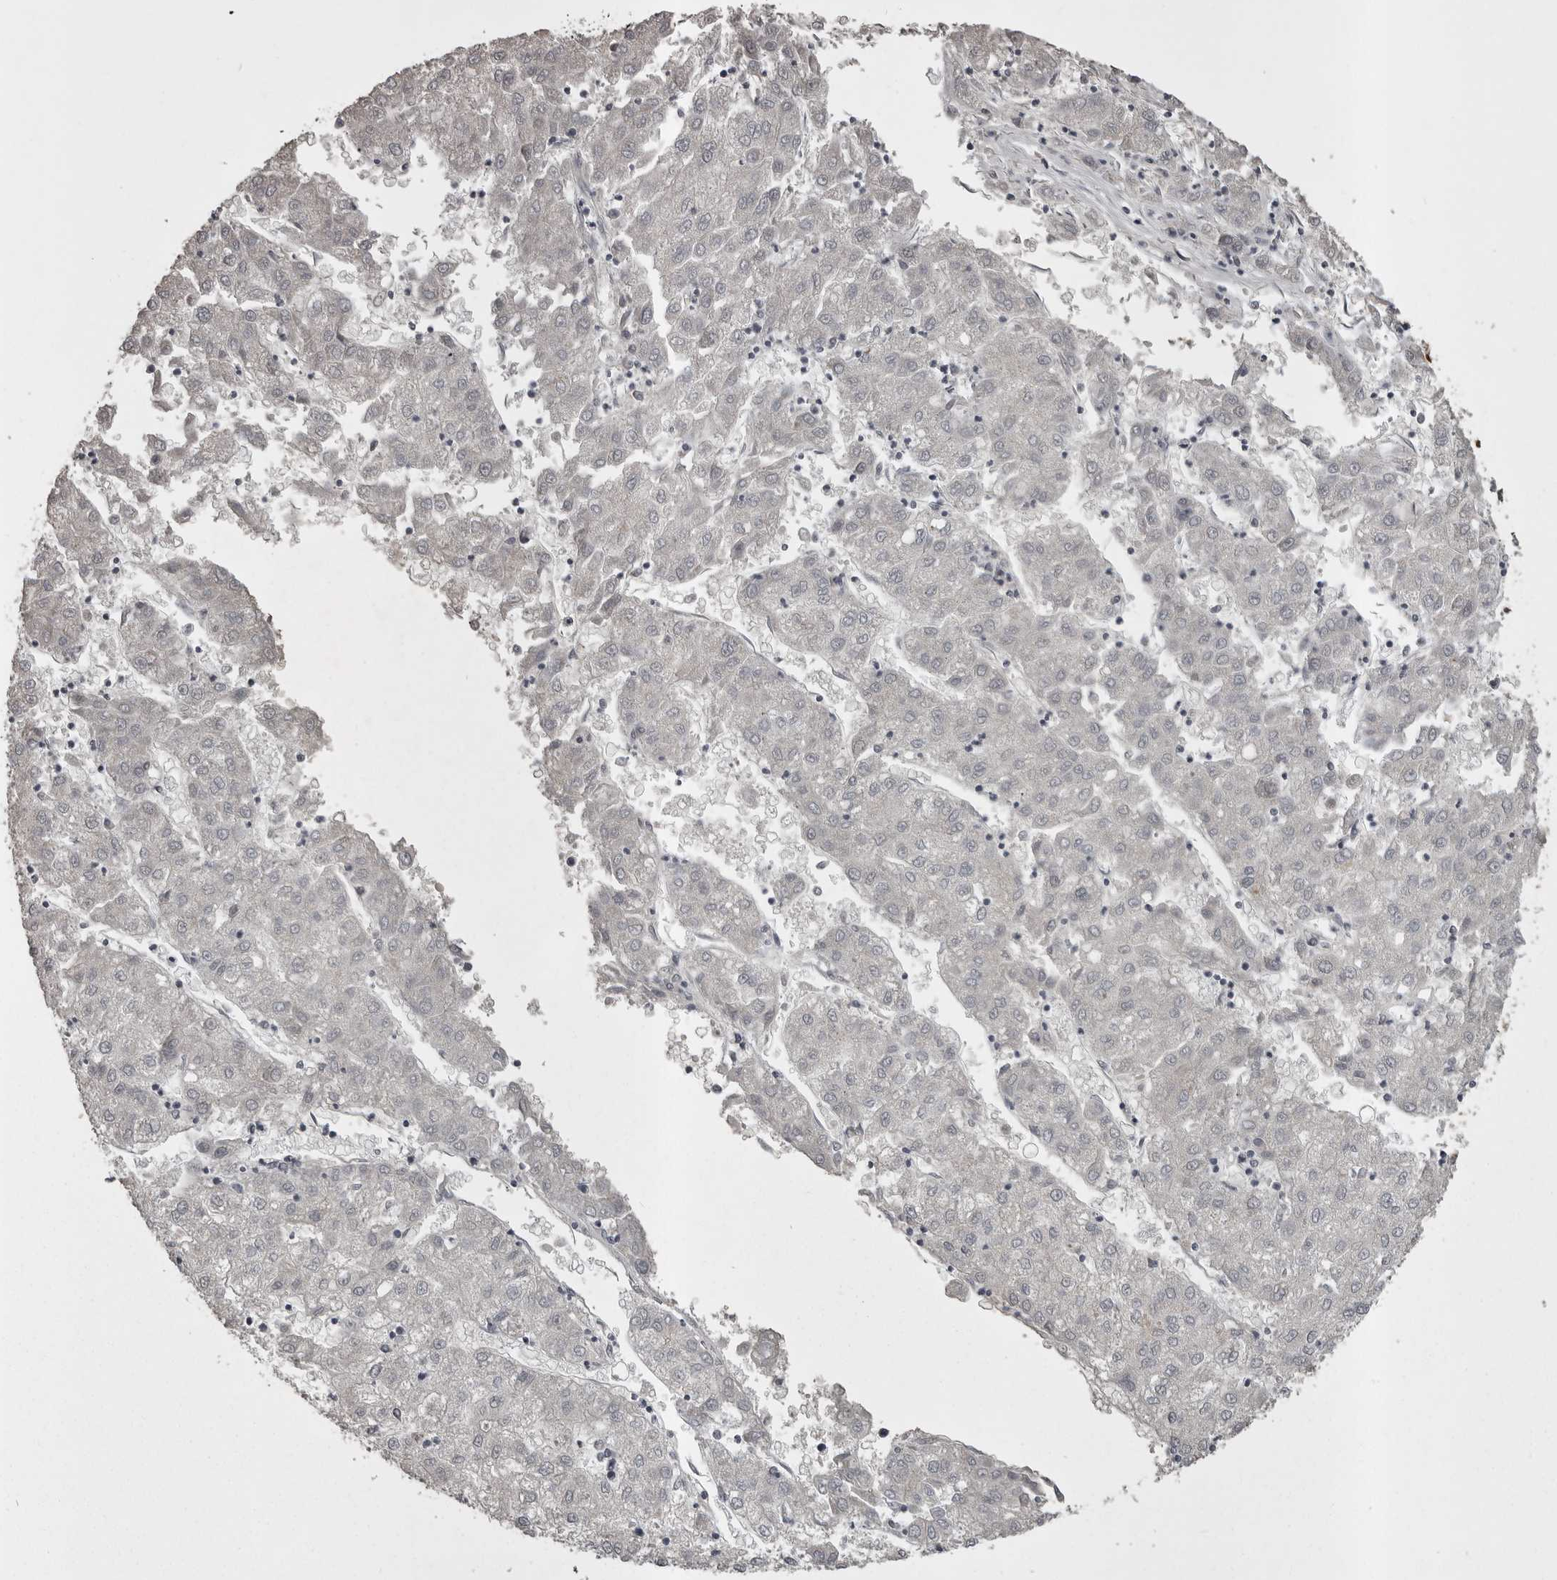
{"staining": {"intensity": "negative", "quantity": "none", "location": "none"}, "tissue": "liver cancer", "cell_type": "Tumor cells", "image_type": "cancer", "snomed": [{"axis": "morphology", "description": "Carcinoma, Hepatocellular, NOS"}, {"axis": "topography", "description": "Liver"}], "caption": "Immunohistochemistry (IHC) photomicrograph of neoplastic tissue: human liver cancer stained with DAB exhibits no significant protein positivity in tumor cells. (Brightfield microscopy of DAB (3,3'-diaminobenzidine) IHC at high magnification).", "gene": "SNX16", "patient": {"sex": "male", "age": 72}}